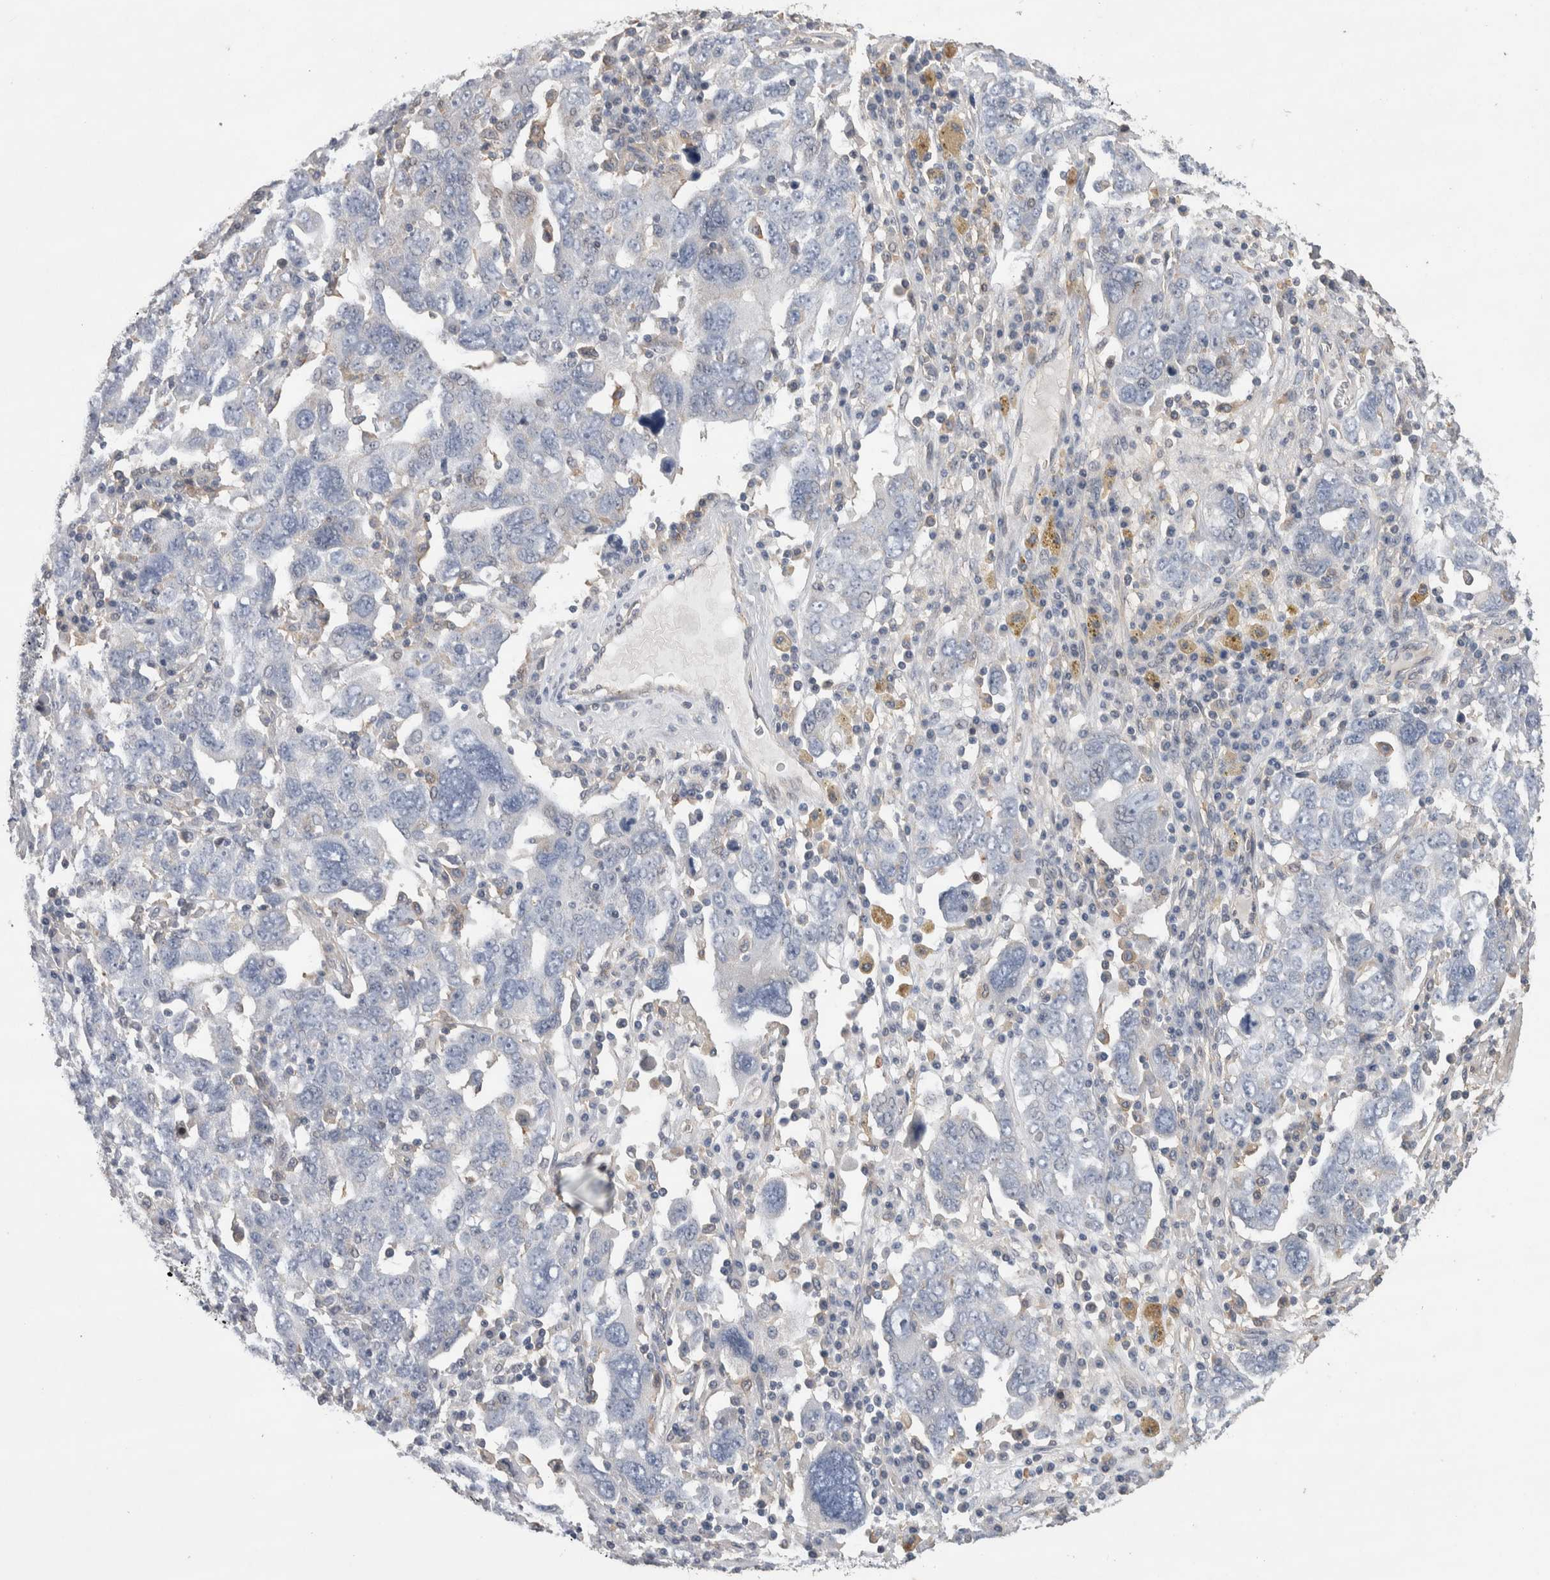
{"staining": {"intensity": "negative", "quantity": "none", "location": "none"}, "tissue": "ovarian cancer", "cell_type": "Tumor cells", "image_type": "cancer", "snomed": [{"axis": "morphology", "description": "Carcinoma, endometroid"}, {"axis": "topography", "description": "Ovary"}], "caption": "Tumor cells are negative for protein expression in human ovarian cancer (endometroid carcinoma).", "gene": "GCNA", "patient": {"sex": "female", "age": 62}}